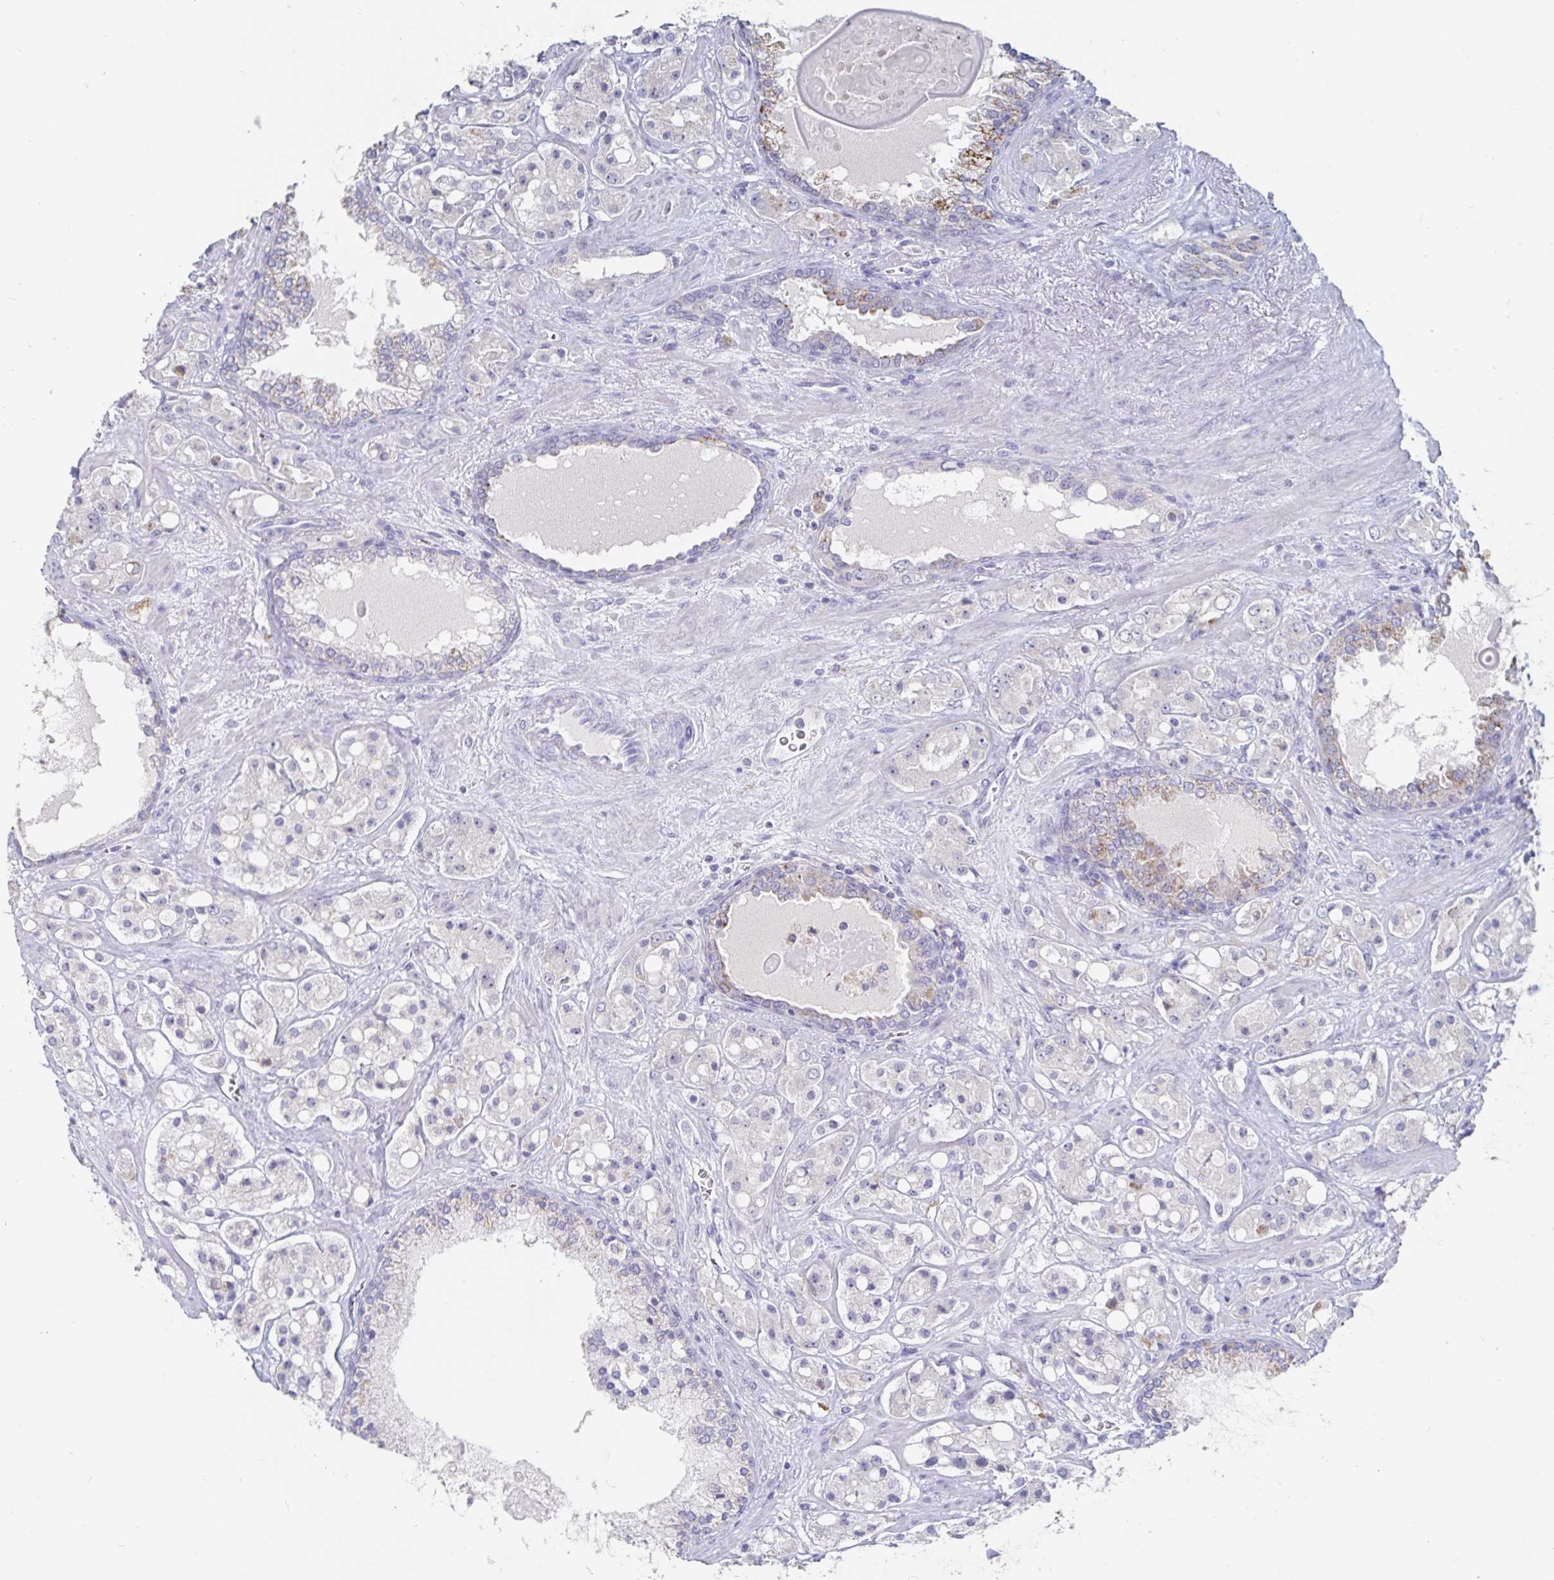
{"staining": {"intensity": "negative", "quantity": "none", "location": "none"}, "tissue": "prostate cancer", "cell_type": "Tumor cells", "image_type": "cancer", "snomed": [{"axis": "morphology", "description": "Adenocarcinoma, High grade"}, {"axis": "topography", "description": "Prostate"}], "caption": "A high-resolution photomicrograph shows IHC staining of prostate high-grade adenocarcinoma, which demonstrates no significant positivity in tumor cells.", "gene": "SPPL3", "patient": {"sex": "male", "age": 67}}